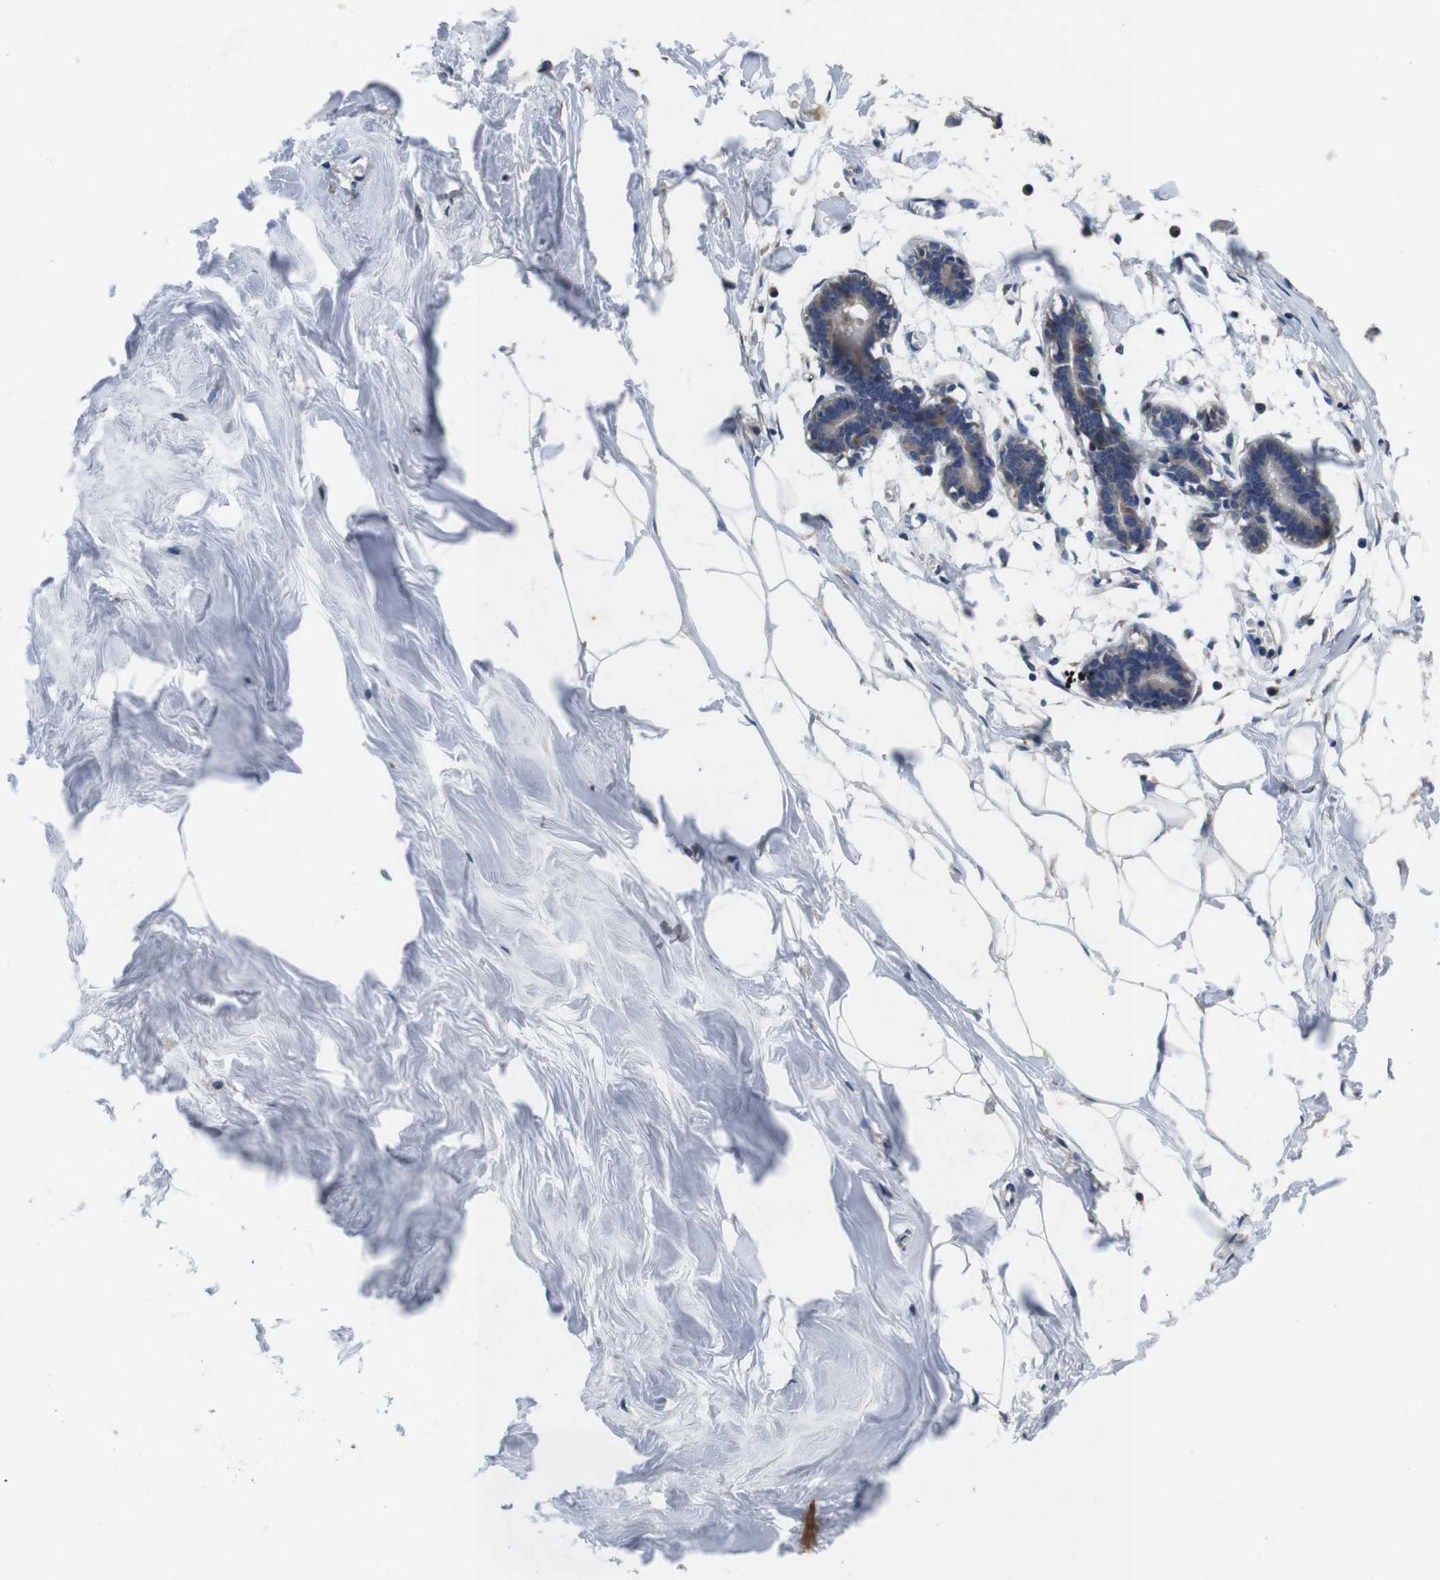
{"staining": {"intensity": "negative", "quantity": "none", "location": "none"}, "tissue": "breast", "cell_type": "Adipocytes", "image_type": "normal", "snomed": [{"axis": "morphology", "description": "Normal tissue, NOS"}, {"axis": "topography", "description": "Breast"}], "caption": "This is a histopathology image of IHC staining of benign breast, which shows no expression in adipocytes. (DAB IHC with hematoxylin counter stain).", "gene": "MARCHF7", "patient": {"sex": "female", "age": 27}}